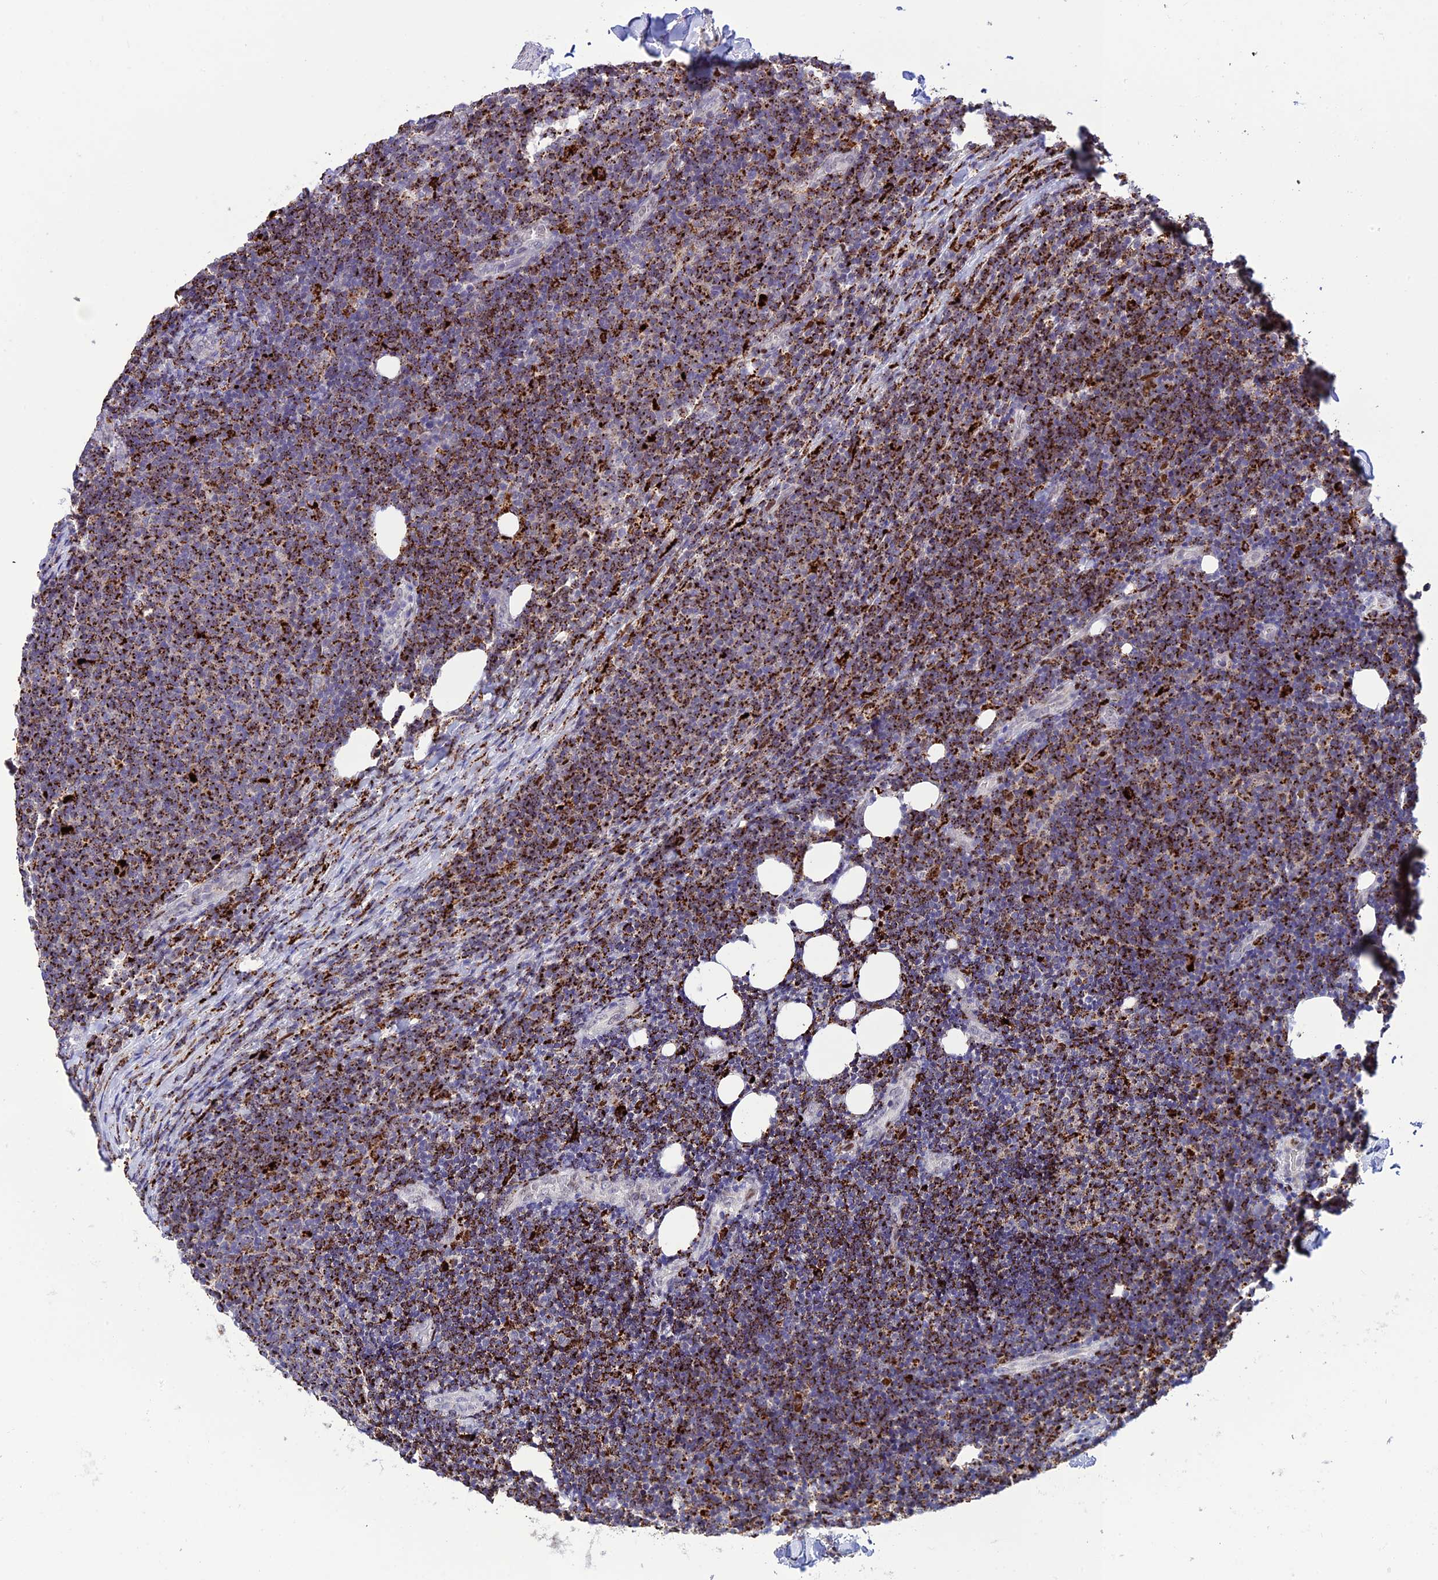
{"staining": {"intensity": "strong", "quantity": "25%-75%", "location": "cytoplasmic/membranous"}, "tissue": "lymphoma", "cell_type": "Tumor cells", "image_type": "cancer", "snomed": [{"axis": "morphology", "description": "Malignant lymphoma, non-Hodgkin's type, Low grade"}, {"axis": "topography", "description": "Lymph node"}], "caption": "Protein analysis of malignant lymphoma, non-Hodgkin's type (low-grade) tissue displays strong cytoplasmic/membranous staining in approximately 25%-75% of tumor cells.", "gene": "HIC1", "patient": {"sex": "male", "age": 66}}